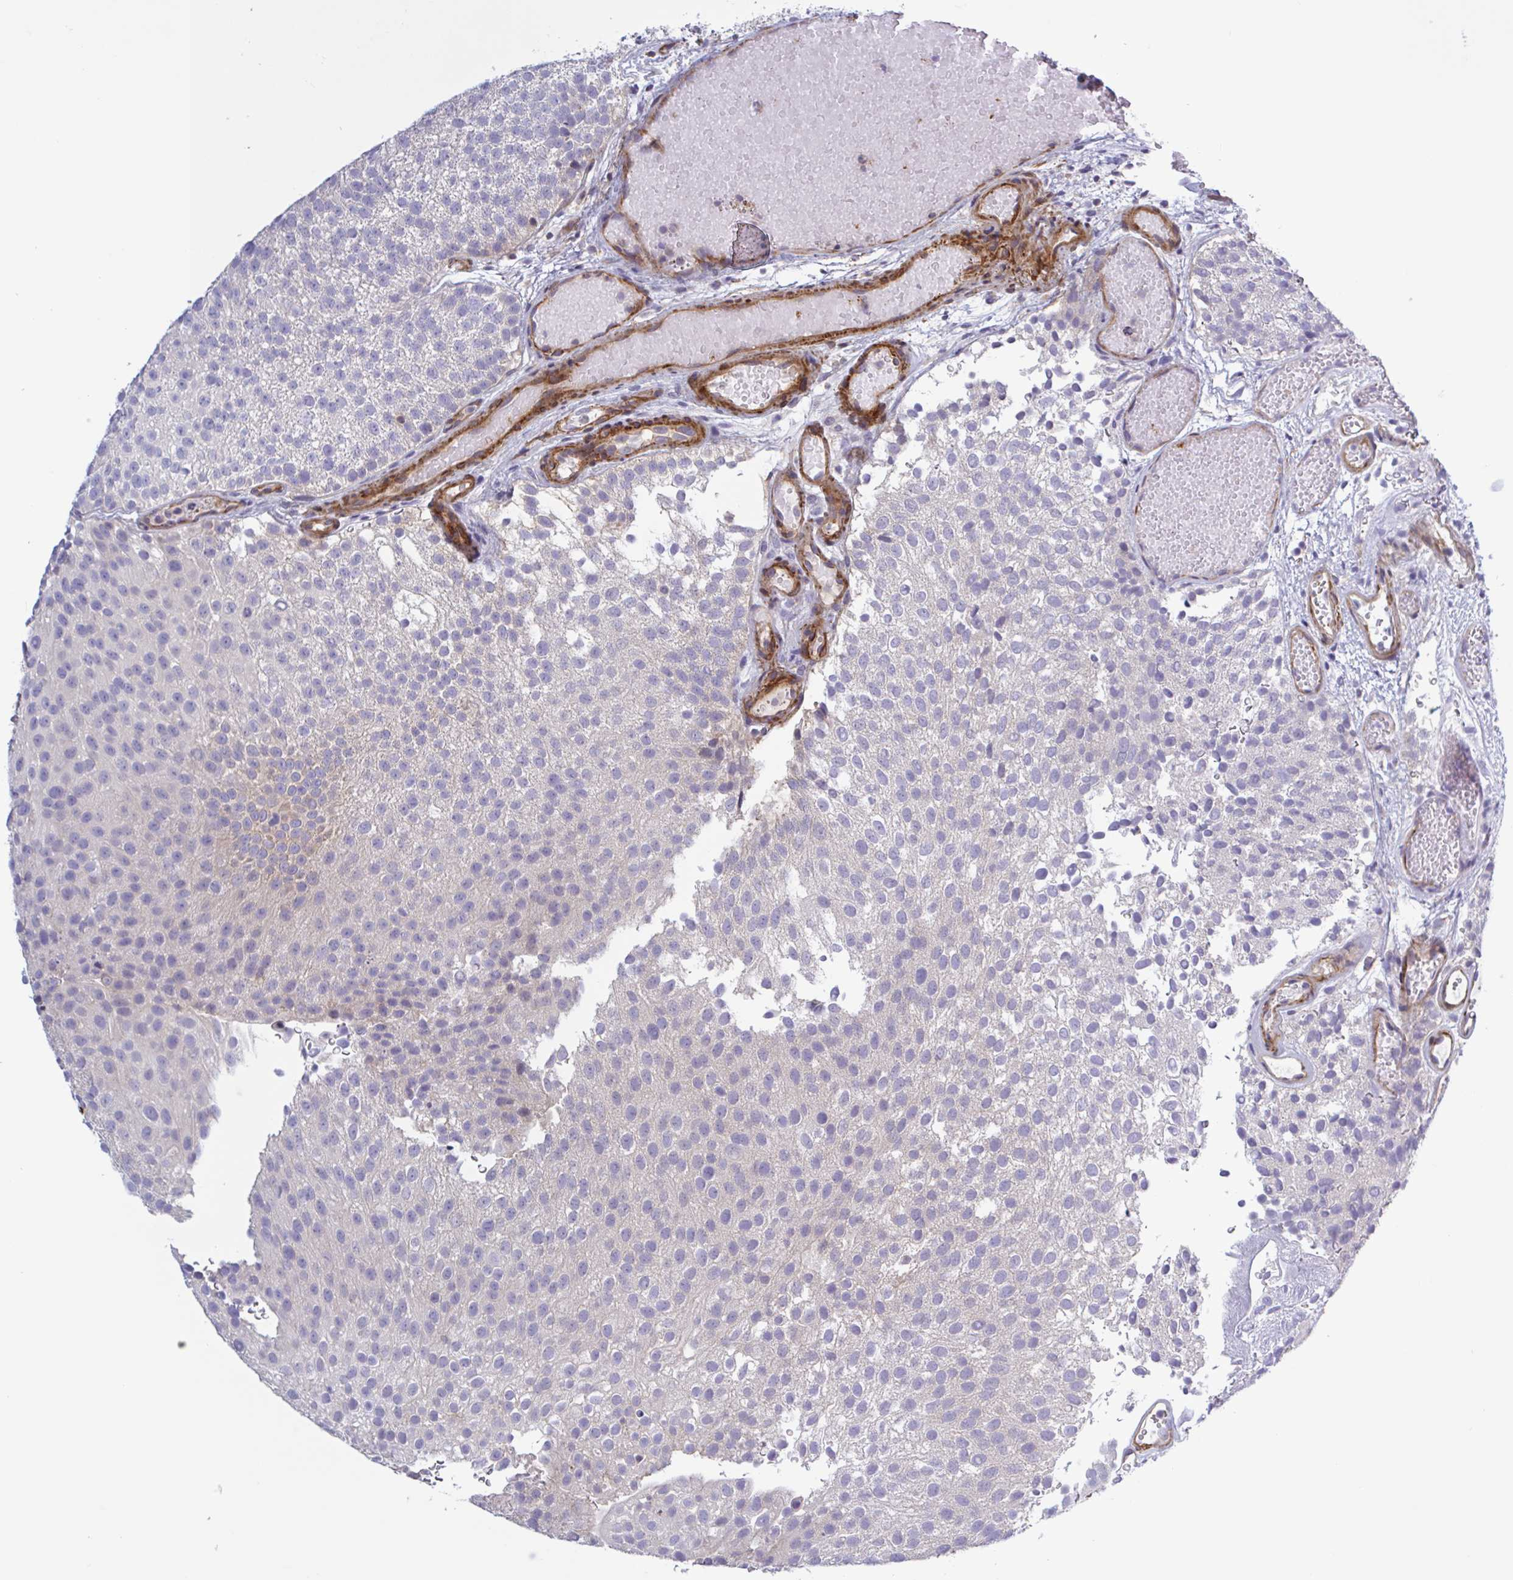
{"staining": {"intensity": "negative", "quantity": "none", "location": "none"}, "tissue": "urothelial cancer", "cell_type": "Tumor cells", "image_type": "cancer", "snomed": [{"axis": "morphology", "description": "Urothelial carcinoma, Low grade"}, {"axis": "topography", "description": "Urinary bladder"}], "caption": "Immunohistochemical staining of urothelial carcinoma (low-grade) shows no significant positivity in tumor cells. (IHC, brightfield microscopy, high magnification).", "gene": "SHISA7", "patient": {"sex": "male", "age": 78}}